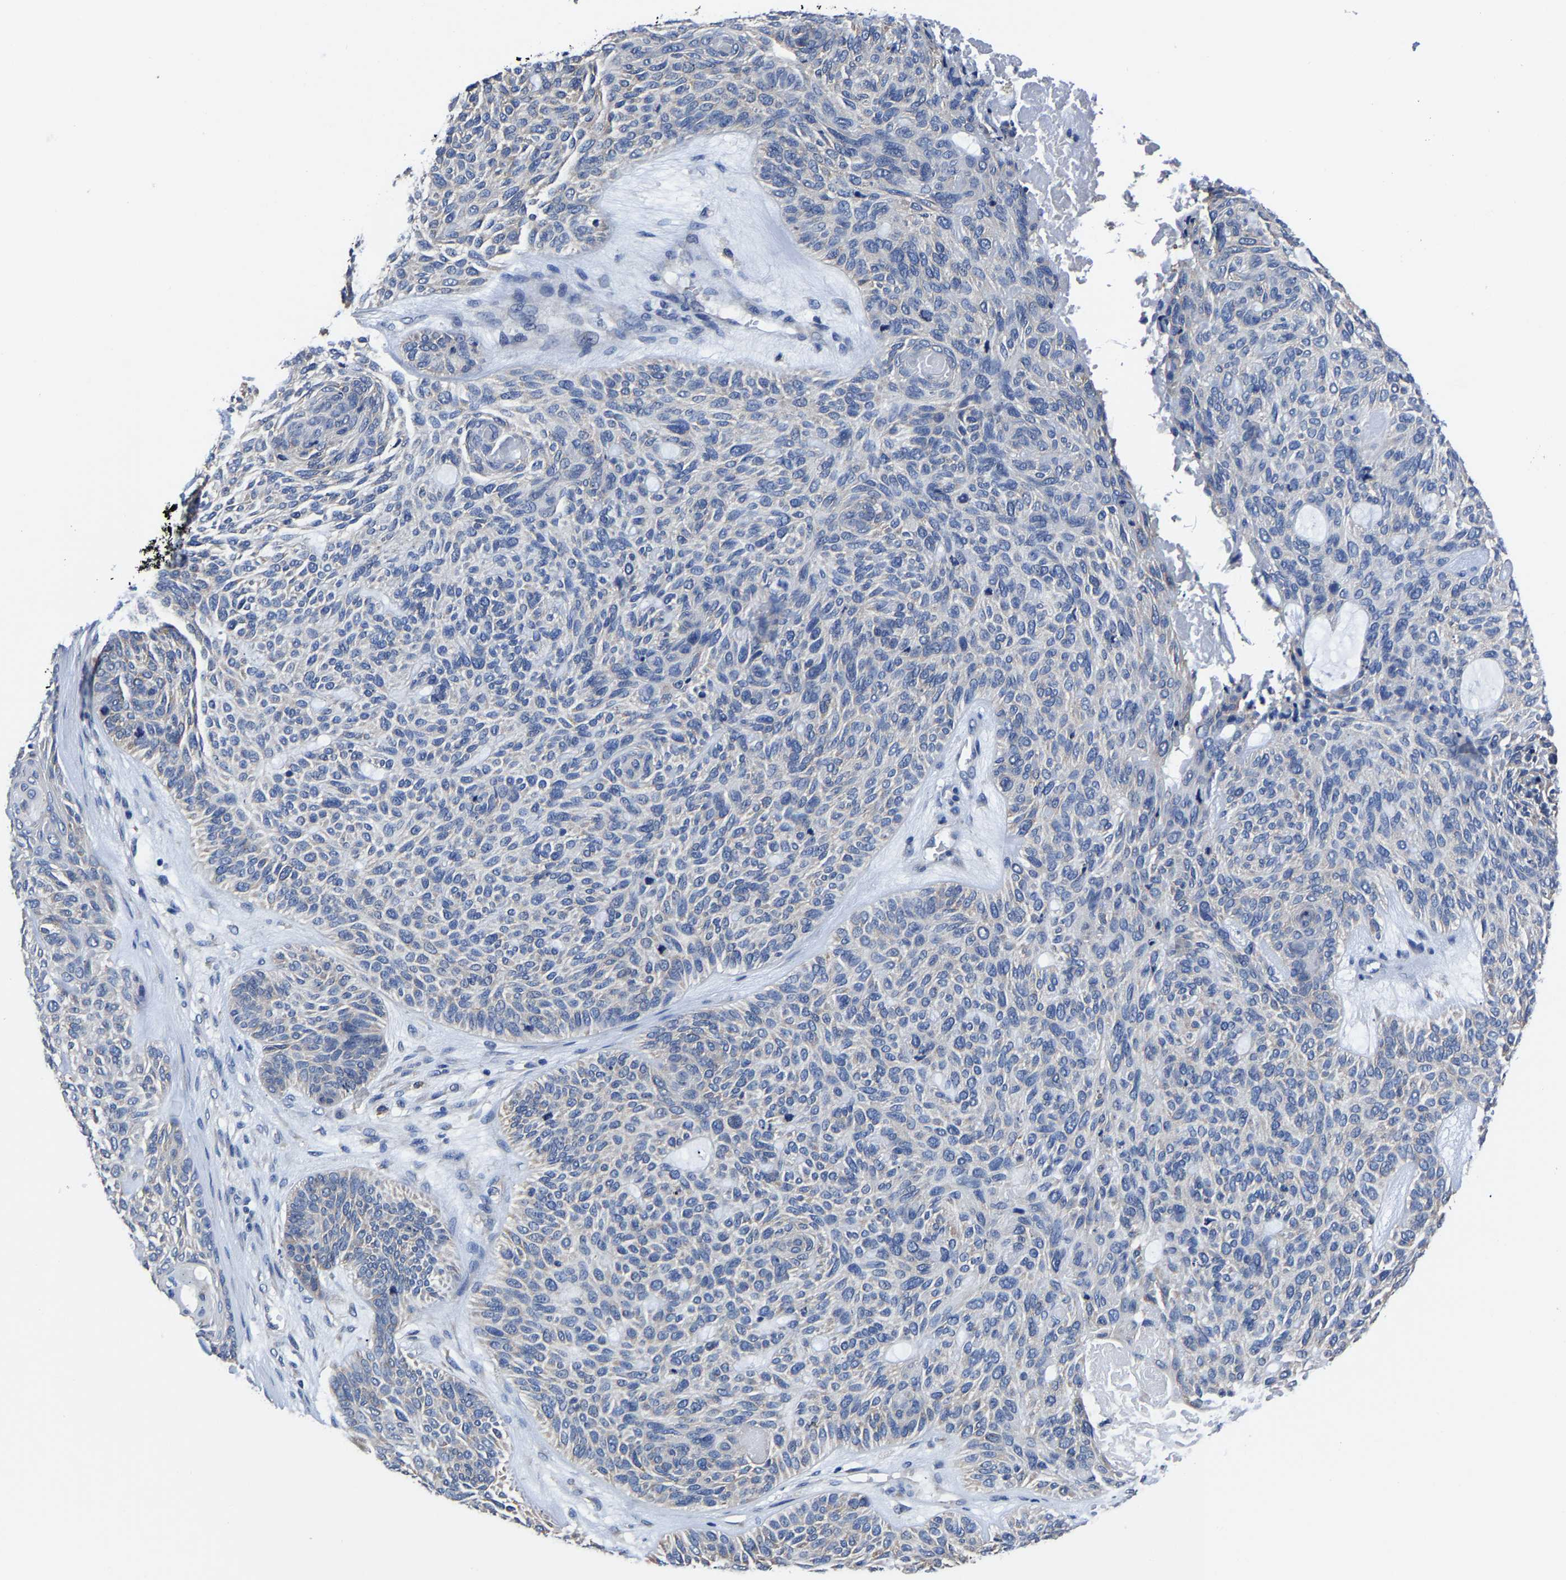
{"staining": {"intensity": "weak", "quantity": "<25%", "location": "cytoplasmic/membranous"}, "tissue": "skin cancer", "cell_type": "Tumor cells", "image_type": "cancer", "snomed": [{"axis": "morphology", "description": "Basal cell carcinoma"}, {"axis": "topography", "description": "Skin"}], "caption": "Protein analysis of skin cancer (basal cell carcinoma) demonstrates no significant staining in tumor cells.", "gene": "SRPK2", "patient": {"sex": "male", "age": 55}}